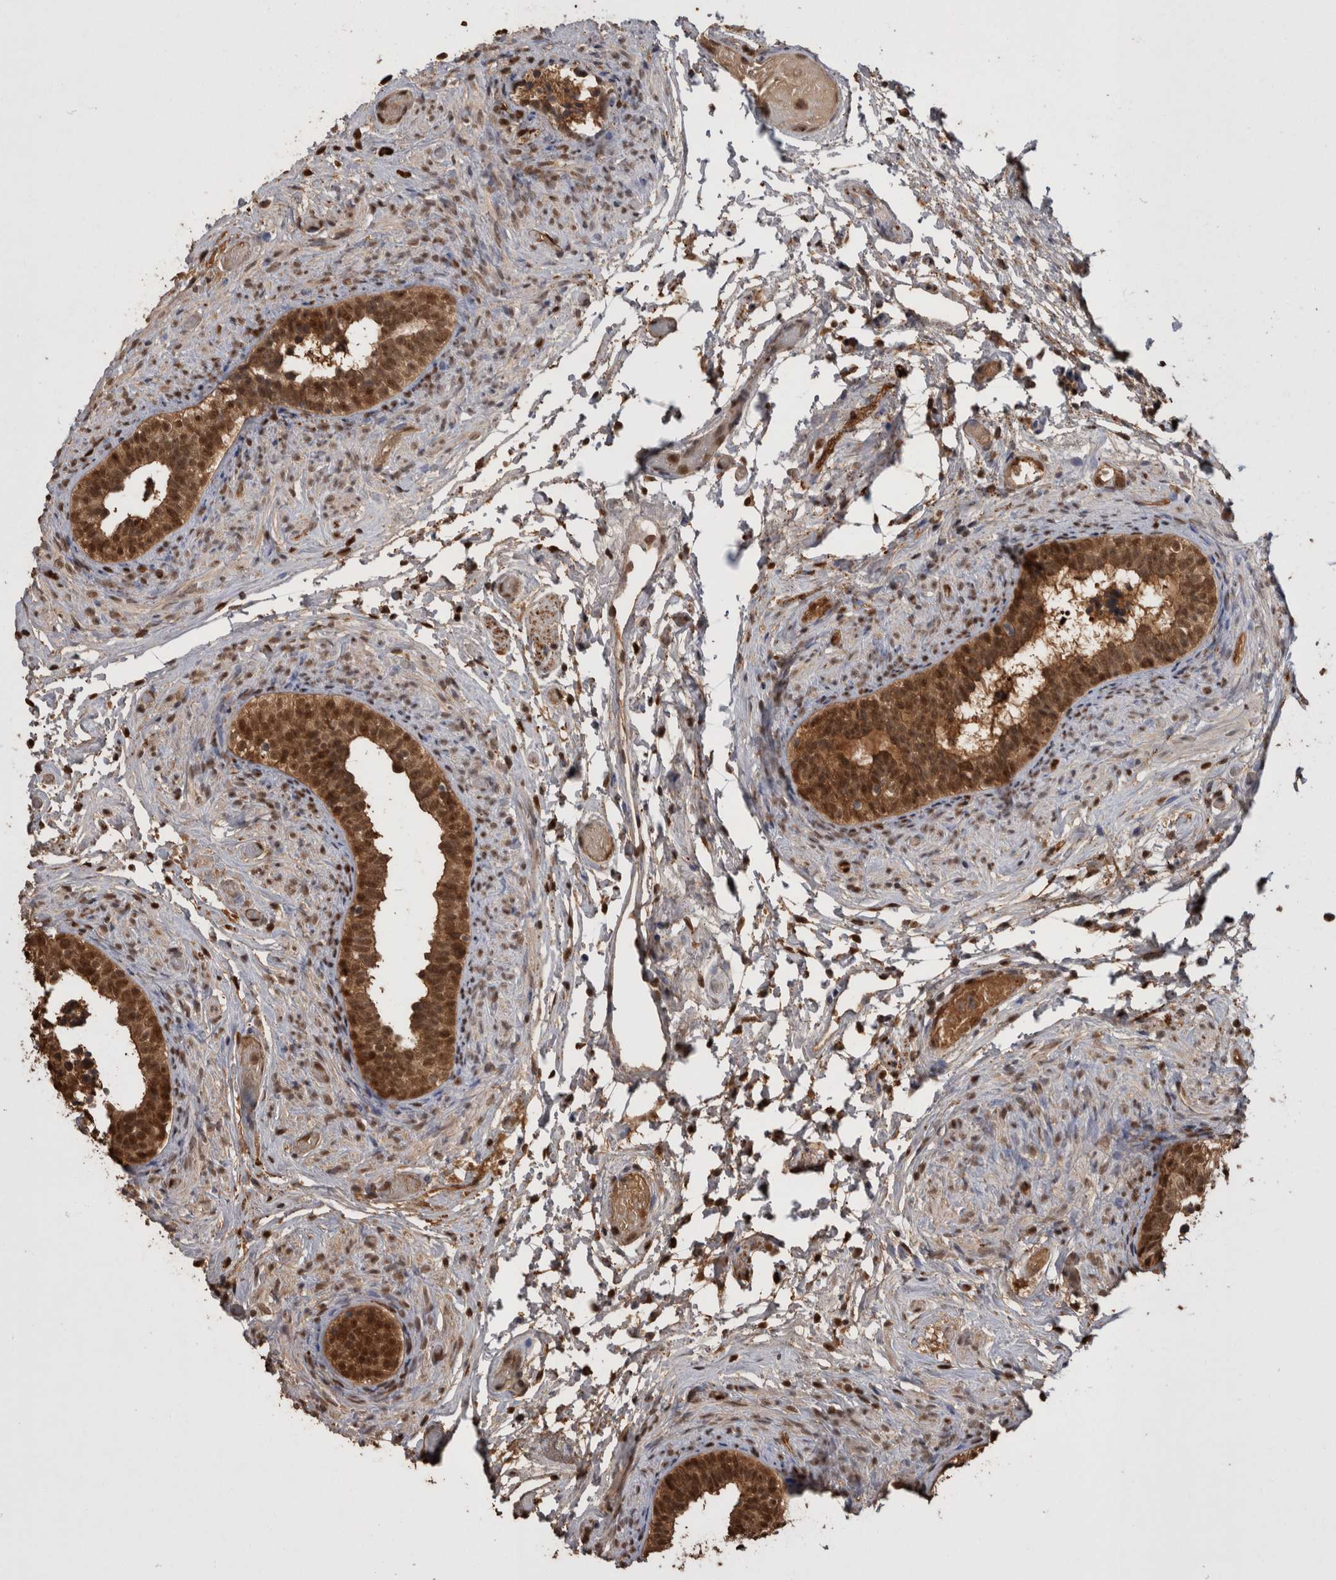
{"staining": {"intensity": "strong", "quantity": ">75%", "location": "cytoplasmic/membranous,nuclear"}, "tissue": "epididymis", "cell_type": "Glandular cells", "image_type": "normal", "snomed": [{"axis": "morphology", "description": "Normal tissue, NOS"}, {"axis": "topography", "description": "Epididymis"}], "caption": "Protein staining demonstrates strong cytoplasmic/membranous,nuclear expression in approximately >75% of glandular cells in unremarkable epididymis.", "gene": "LXN", "patient": {"sex": "male", "age": 5}}